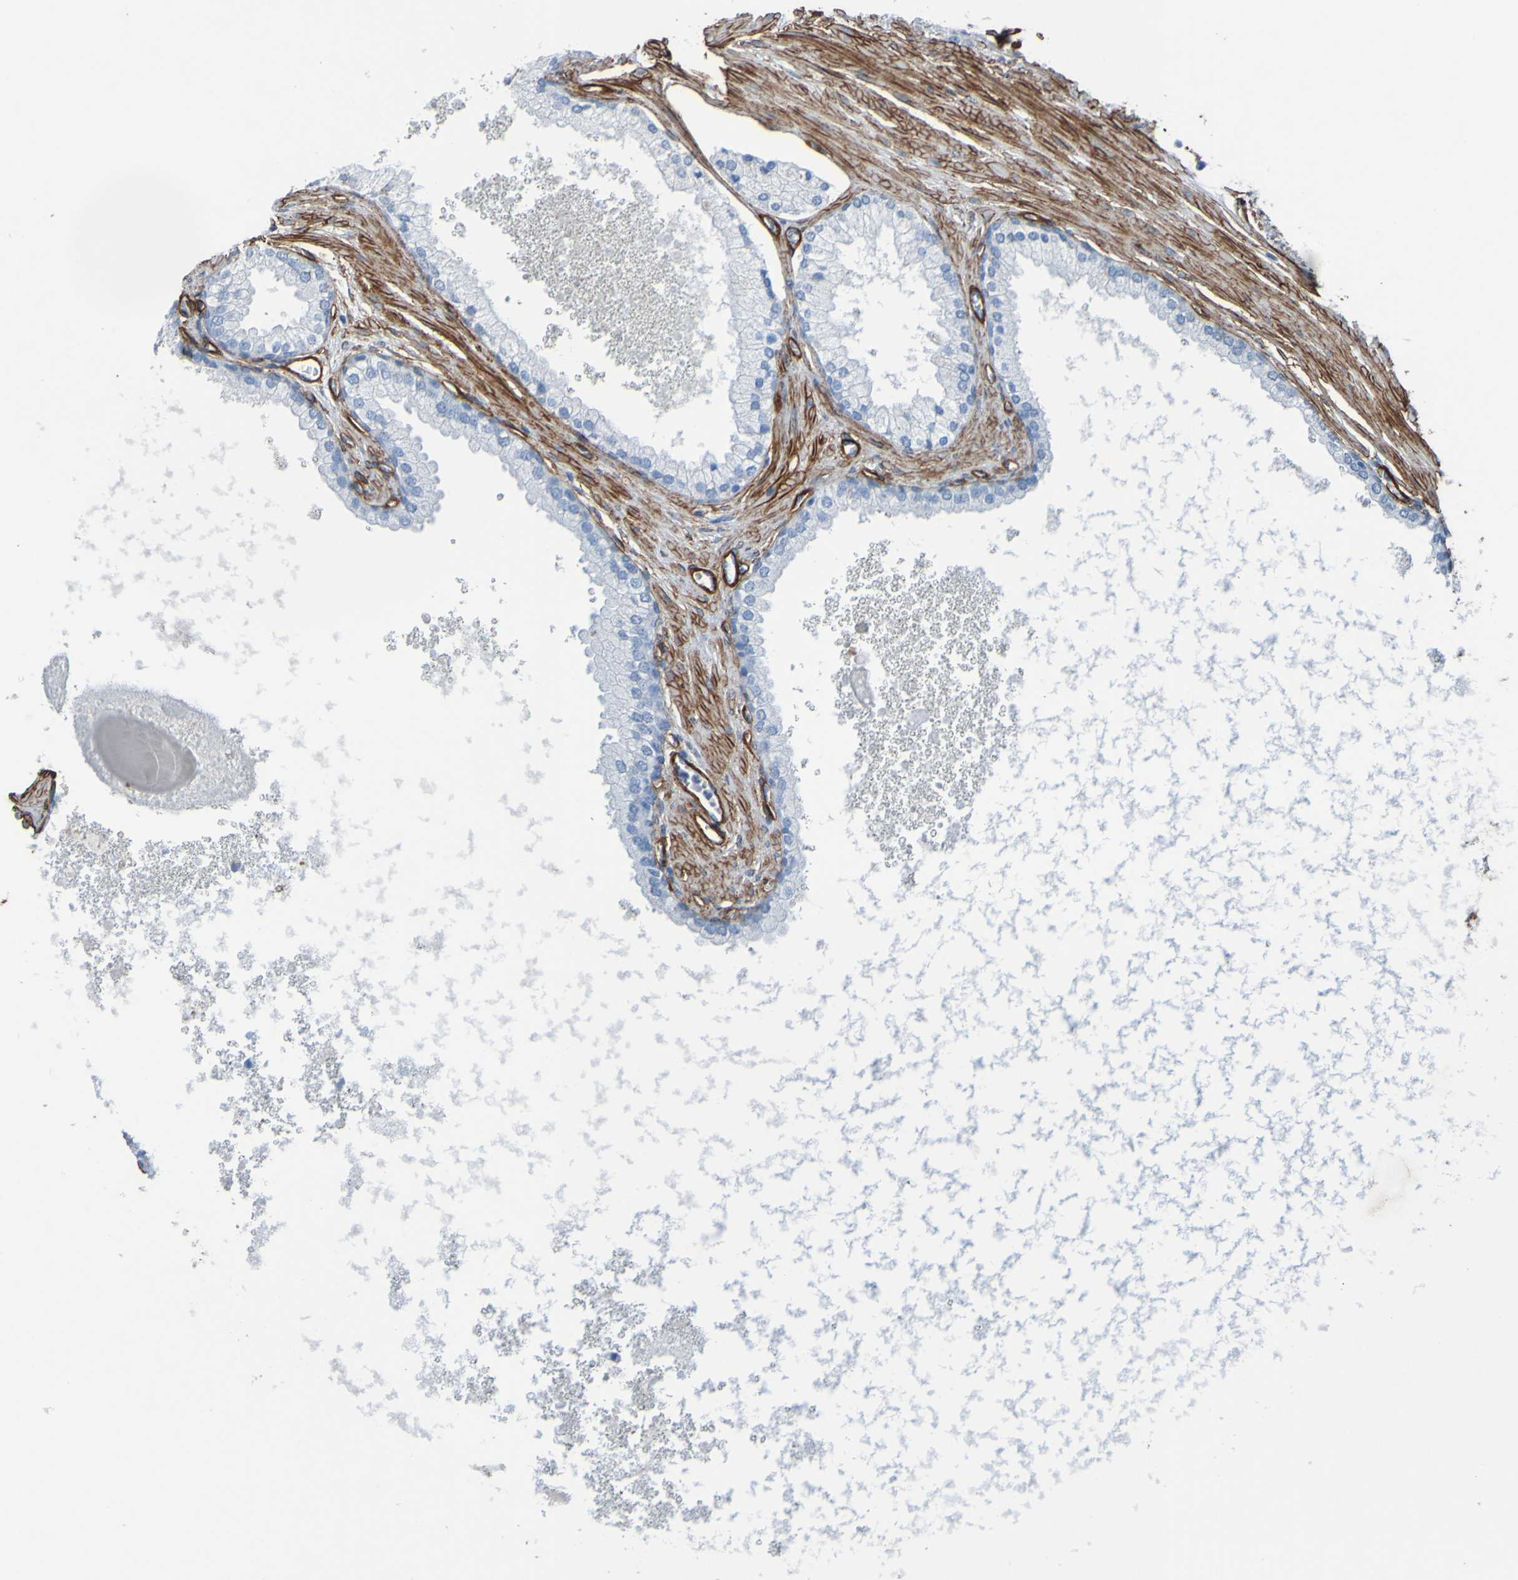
{"staining": {"intensity": "negative", "quantity": "none", "location": "none"}, "tissue": "prostate cancer", "cell_type": "Tumor cells", "image_type": "cancer", "snomed": [{"axis": "morphology", "description": "Adenocarcinoma, High grade"}, {"axis": "topography", "description": "Prostate"}], "caption": "The IHC photomicrograph has no significant staining in tumor cells of prostate cancer (high-grade adenocarcinoma) tissue.", "gene": "COL4A2", "patient": {"sex": "male", "age": 65}}